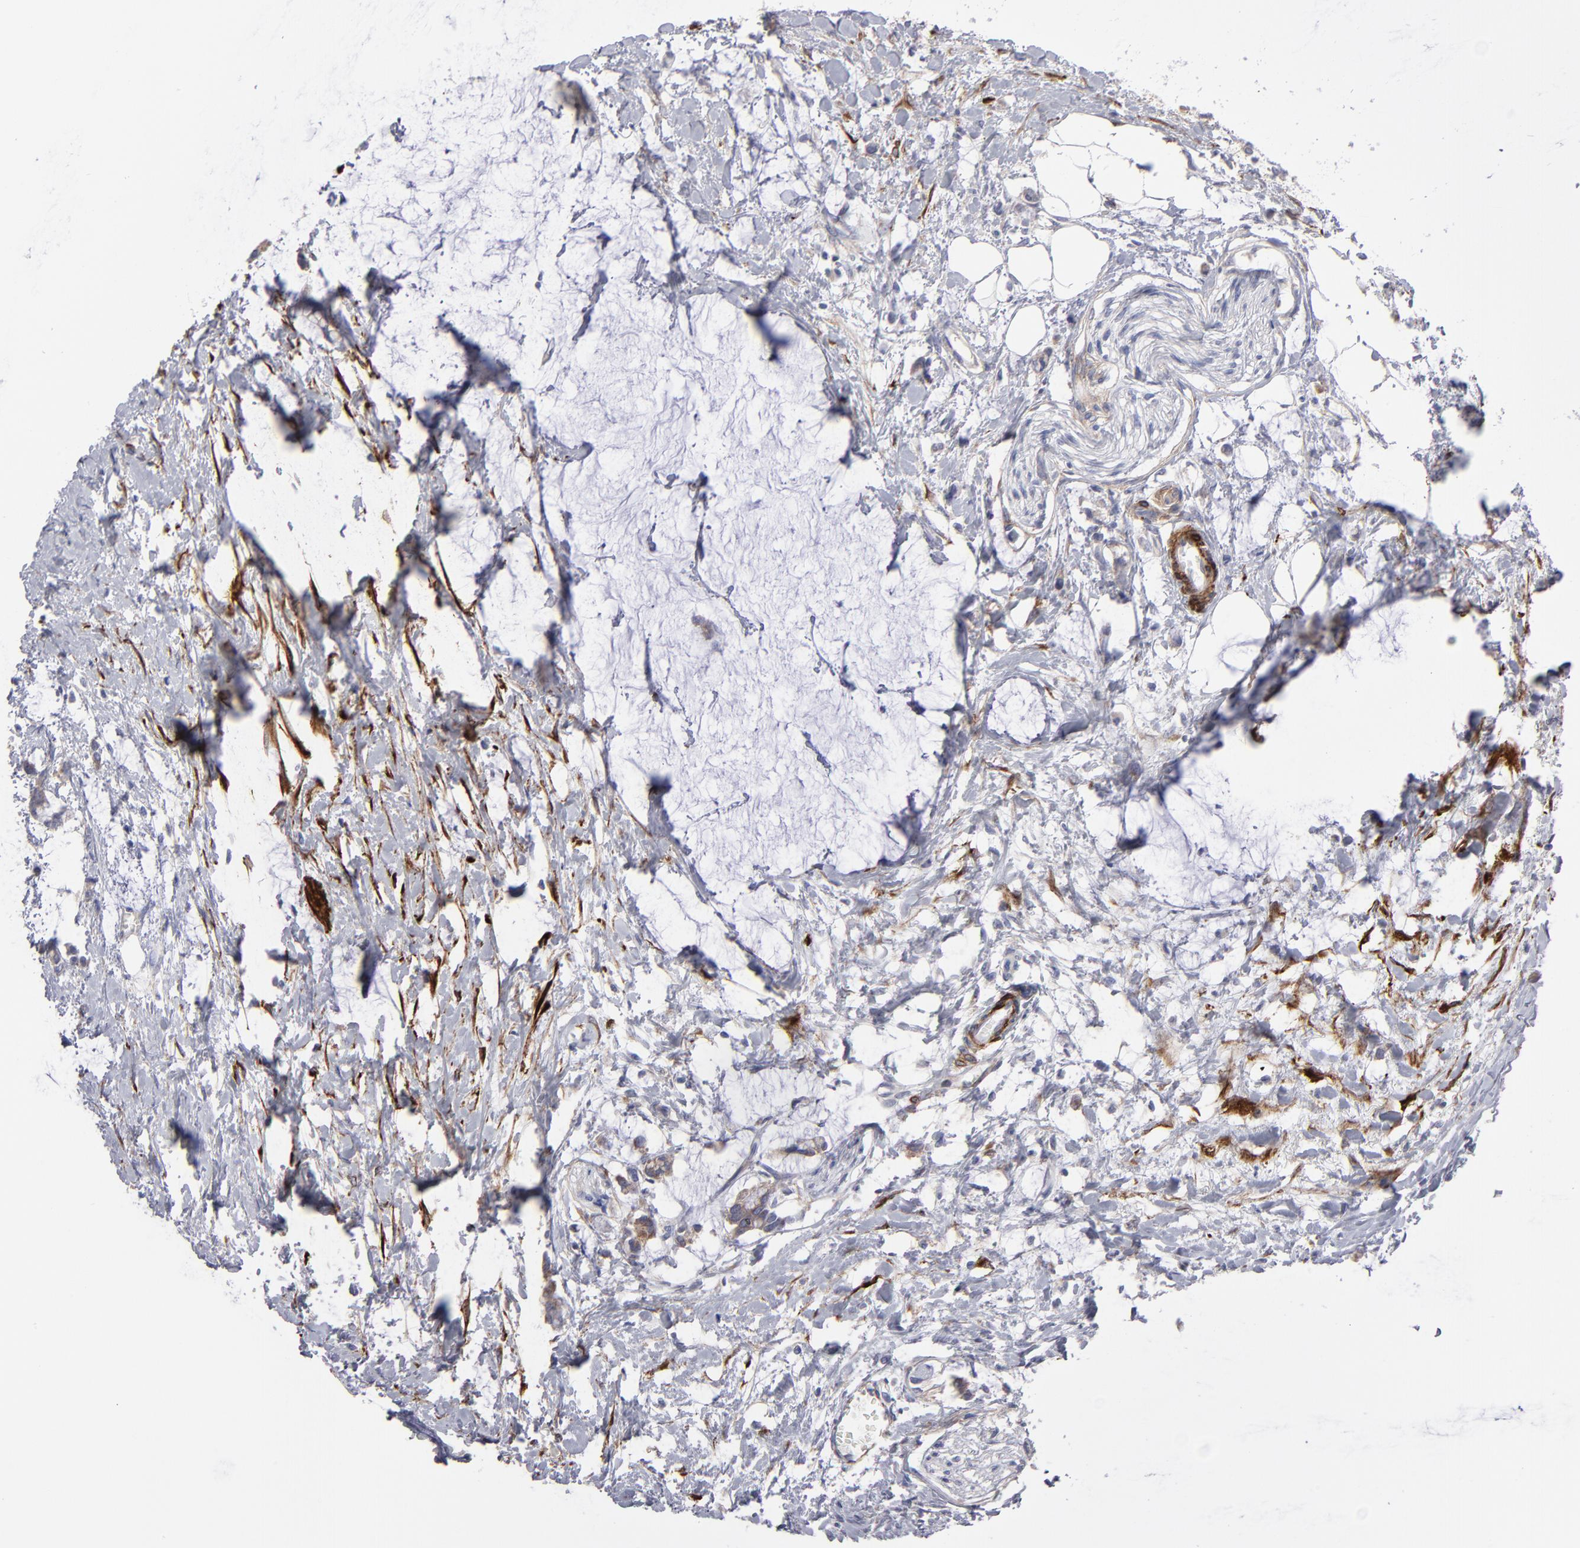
{"staining": {"intensity": "weak", "quantity": ">75%", "location": "cytoplasmic/membranous"}, "tissue": "colorectal cancer", "cell_type": "Tumor cells", "image_type": "cancer", "snomed": [{"axis": "morphology", "description": "Normal tissue, NOS"}, {"axis": "morphology", "description": "Adenocarcinoma, NOS"}, {"axis": "topography", "description": "Colon"}, {"axis": "topography", "description": "Peripheral nerve tissue"}], "caption": "Protein expression analysis of human adenocarcinoma (colorectal) reveals weak cytoplasmic/membranous positivity in approximately >75% of tumor cells.", "gene": "SLMAP", "patient": {"sex": "male", "age": 14}}